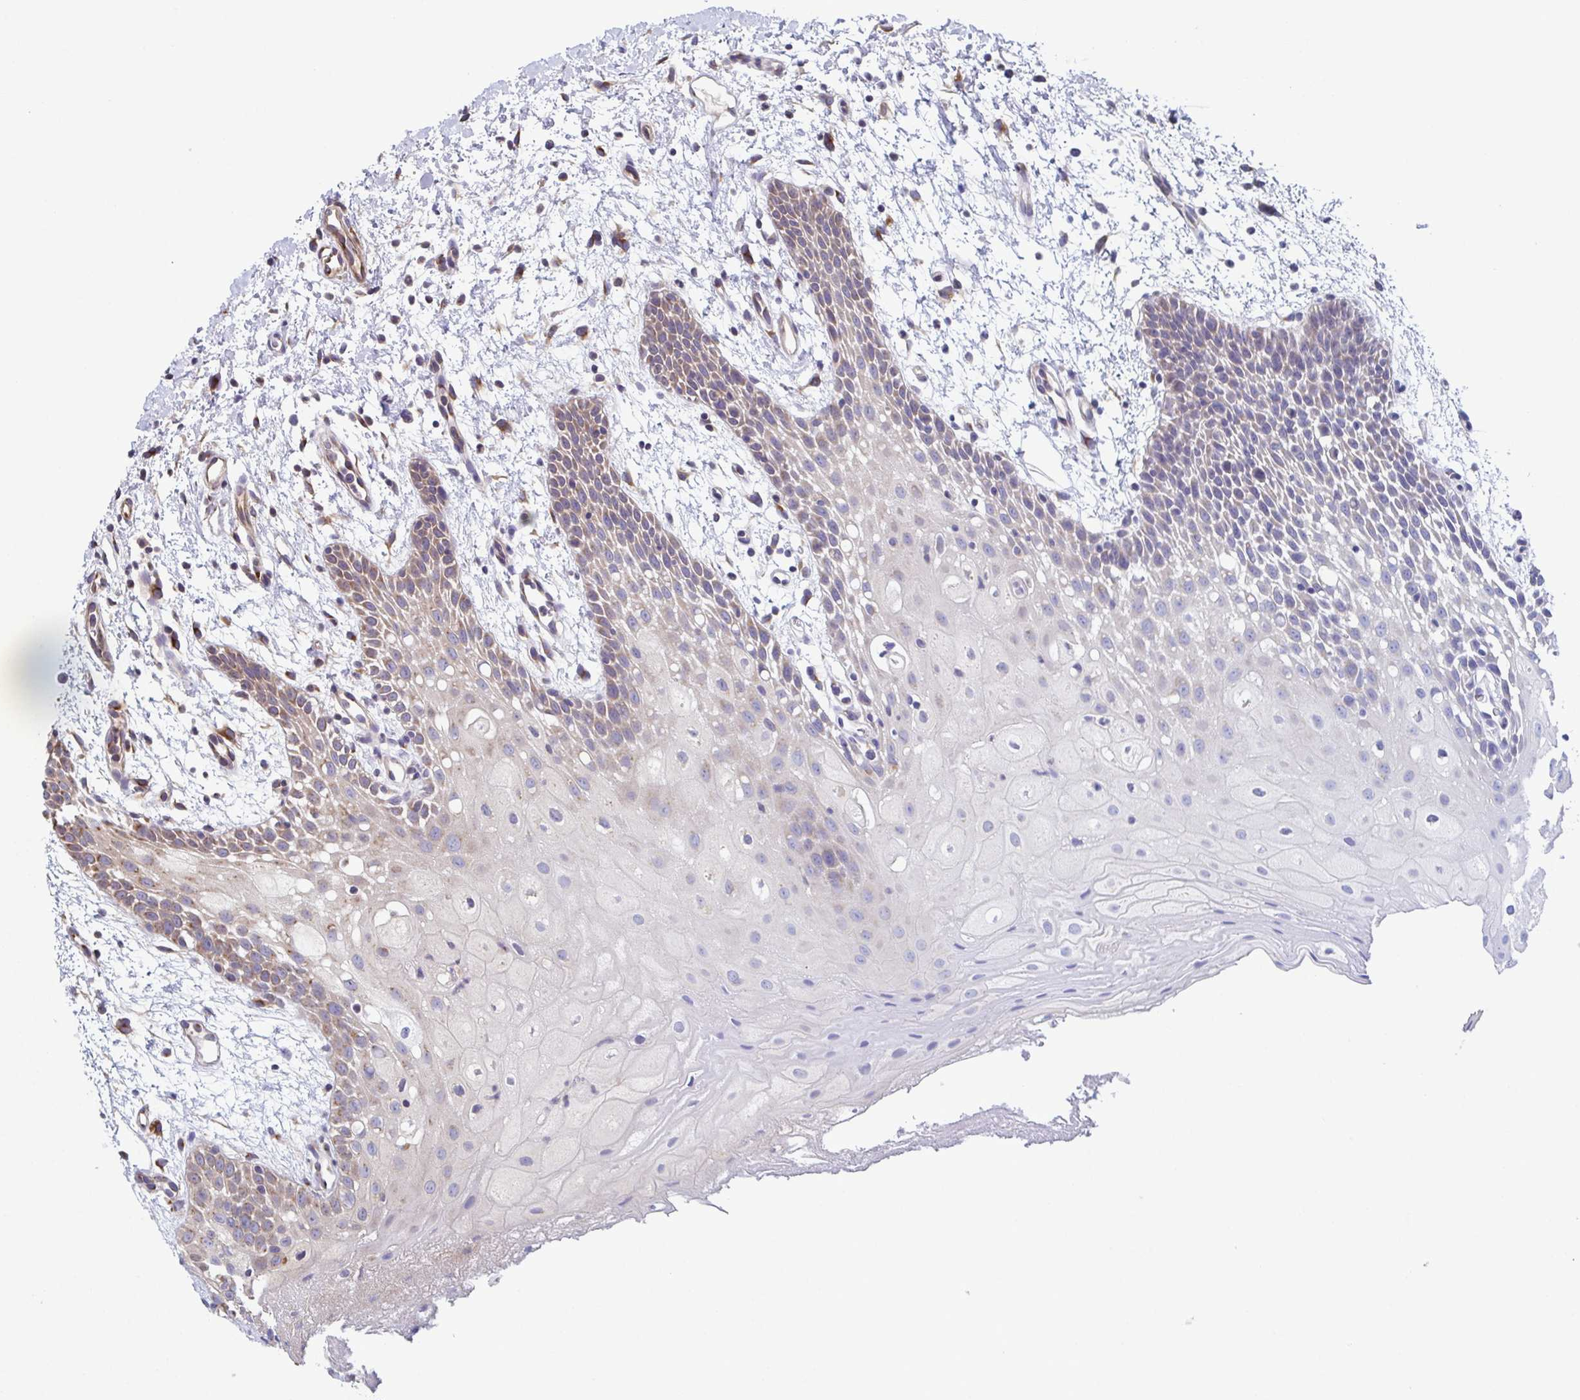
{"staining": {"intensity": "weak", "quantity": "<25%", "location": "cytoplasmic/membranous"}, "tissue": "oral mucosa", "cell_type": "Squamous epithelial cells", "image_type": "normal", "snomed": [{"axis": "morphology", "description": "Normal tissue, NOS"}, {"axis": "morphology", "description": "Squamous cell carcinoma, NOS"}, {"axis": "topography", "description": "Oral tissue"}, {"axis": "topography", "description": "Tounge, NOS"}, {"axis": "topography", "description": "Head-Neck"}], "caption": "Immunohistochemical staining of normal human oral mucosa shows no significant expression in squamous epithelial cells.", "gene": "COPB1", "patient": {"sex": "male", "age": 62}}